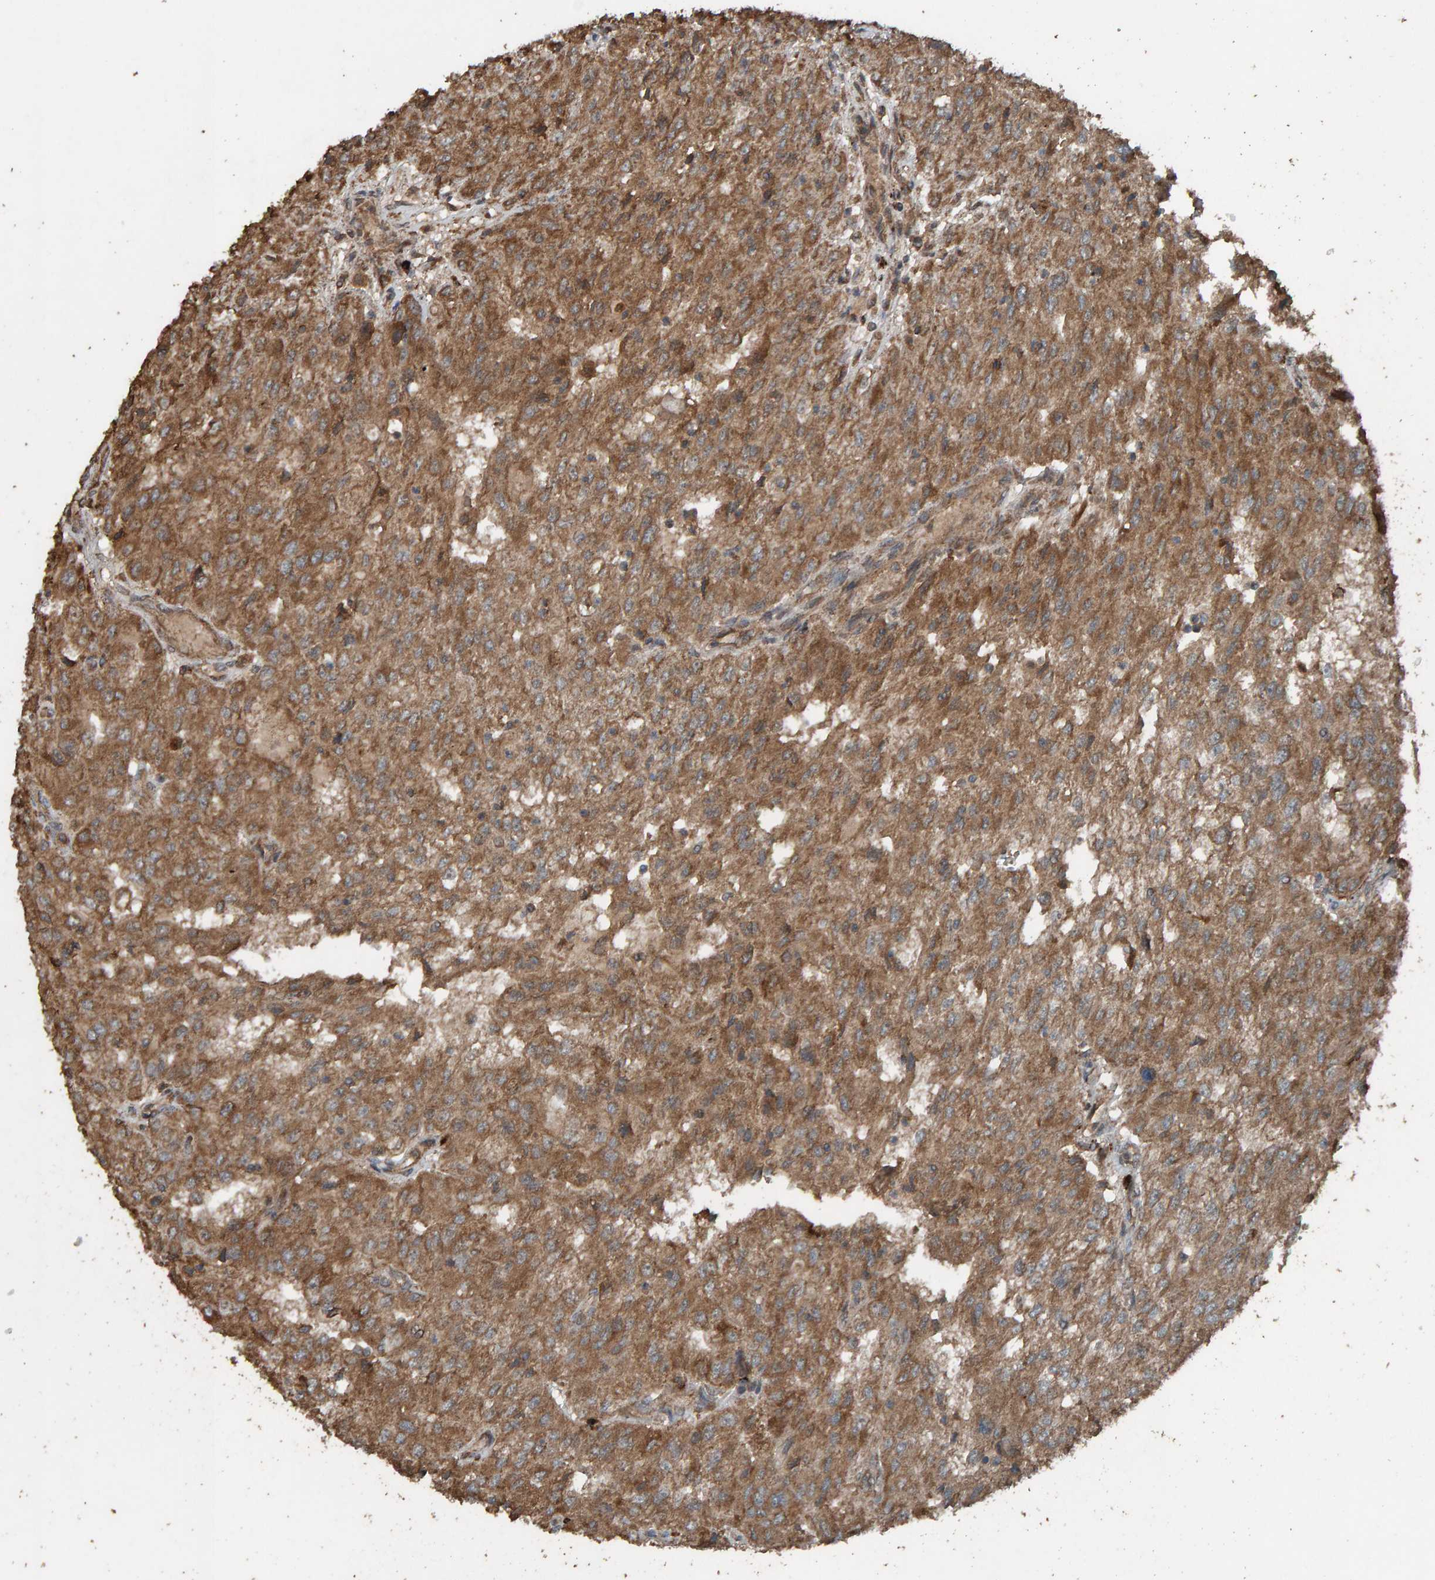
{"staining": {"intensity": "moderate", "quantity": ">75%", "location": "cytoplasmic/membranous"}, "tissue": "renal cancer", "cell_type": "Tumor cells", "image_type": "cancer", "snomed": [{"axis": "morphology", "description": "Adenocarcinoma, NOS"}, {"axis": "topography", "description": "Kidney"}], "caption": "Brown immunohistochemical staining in human renal cancer (adenocarcinoma) demonstrates moderate cytoplasmic/membranous expression in approximately >75% of tumor cells.", "gene": "DUS1L", "patient": {"sex": "female", "age": 54}}